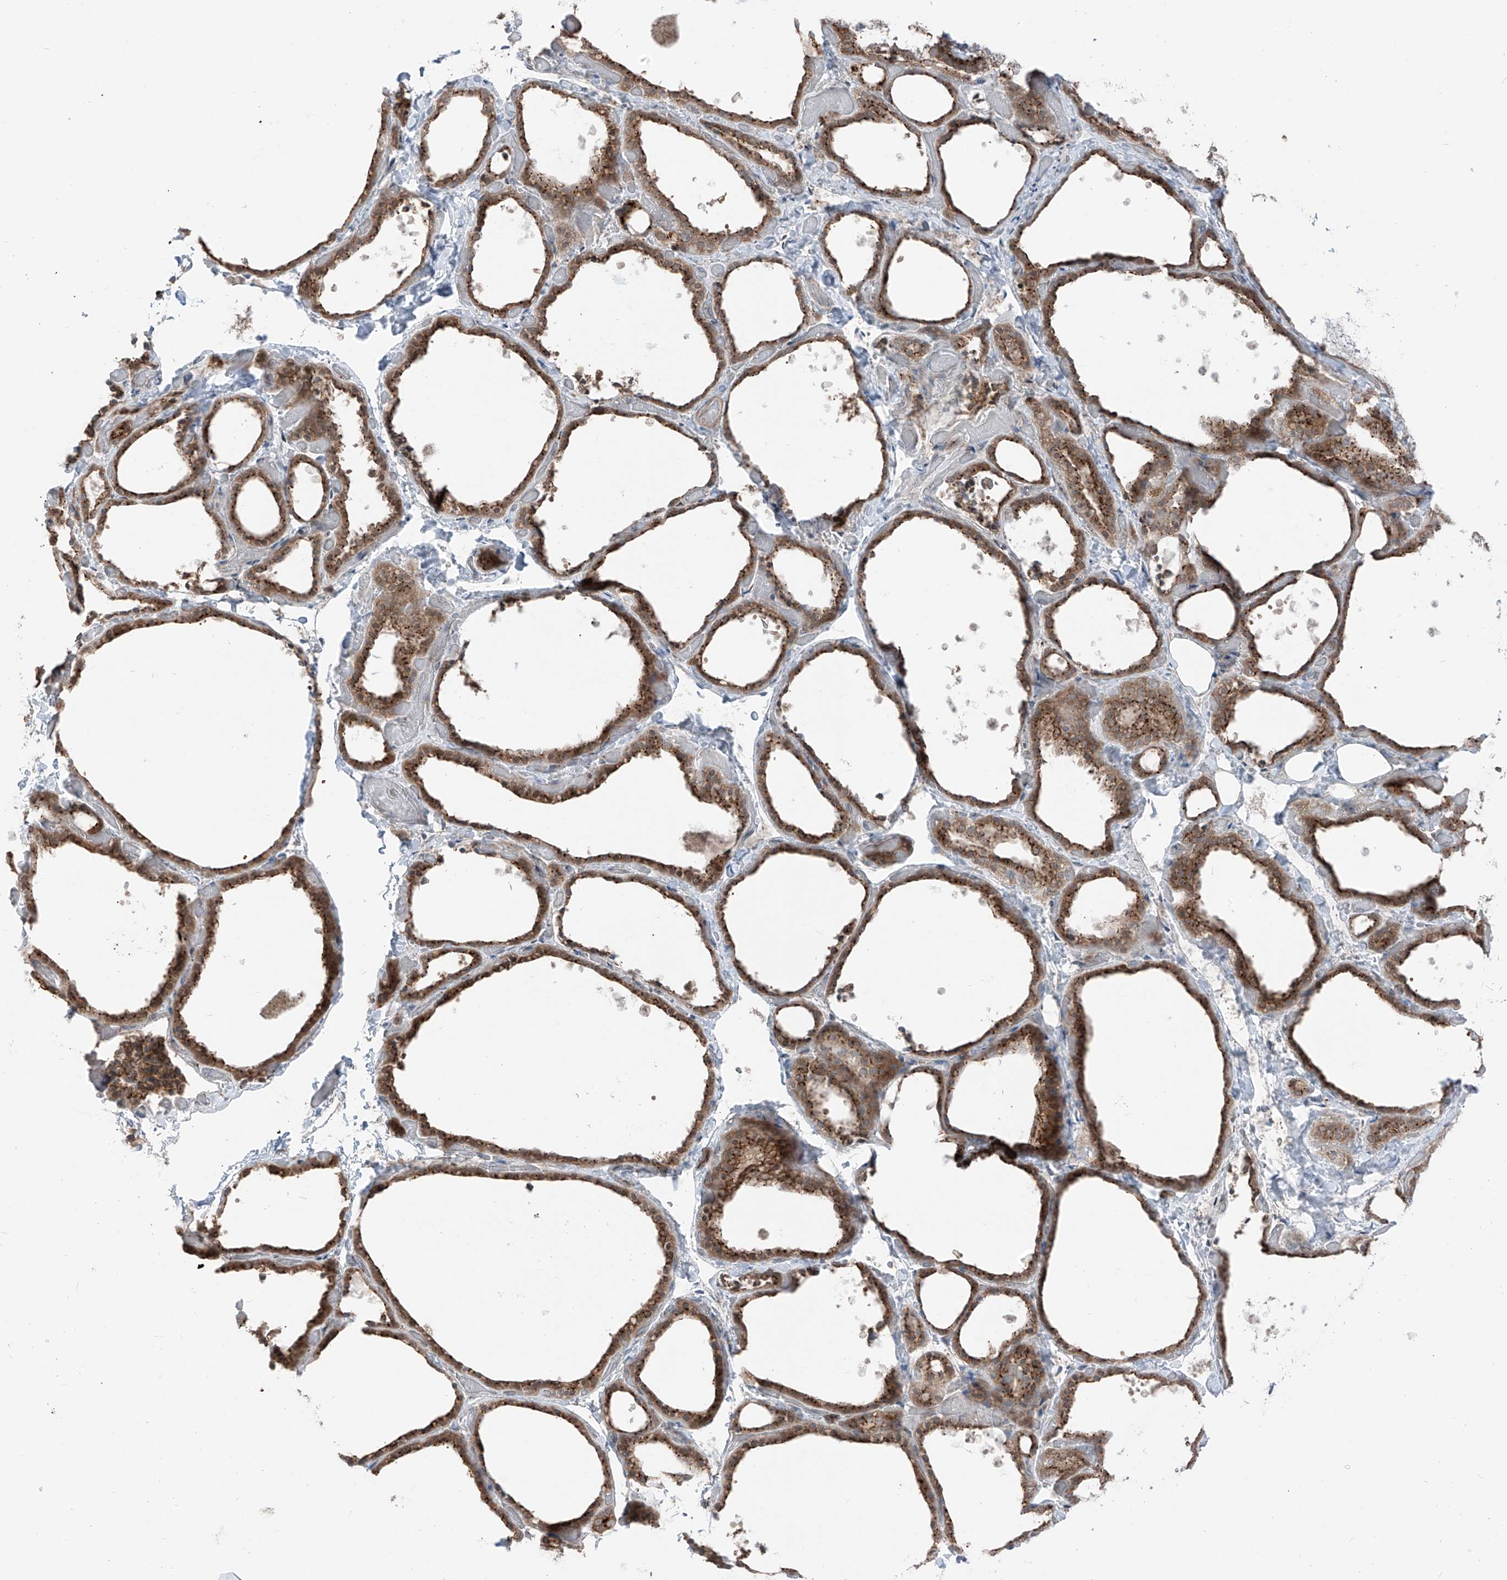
{"staining": {"intensity": "strong", "quantity": ">75%", "location": "cytoplasmic/membranous"}, "tissue": "thyroid gland", "cell_type": "Glandular cells", "image_type": "normal", "snomed": [{"axis": "morphology", "description": "Normal tissue, NOS"}, {"axis": "topography", "description": "Thyroid gland"}], "caption": "Immunohistochemical staining of unremarkable human thyroid gland exhibits >75% levels of strong cytoplasmic/membranous protein positivity in about >75% of glandular cells. Ihc stains the protein in brown and the nuclei are stained blue.", "gene": "ERLEC1", "patient": {"sex": "female", "age": 44}}